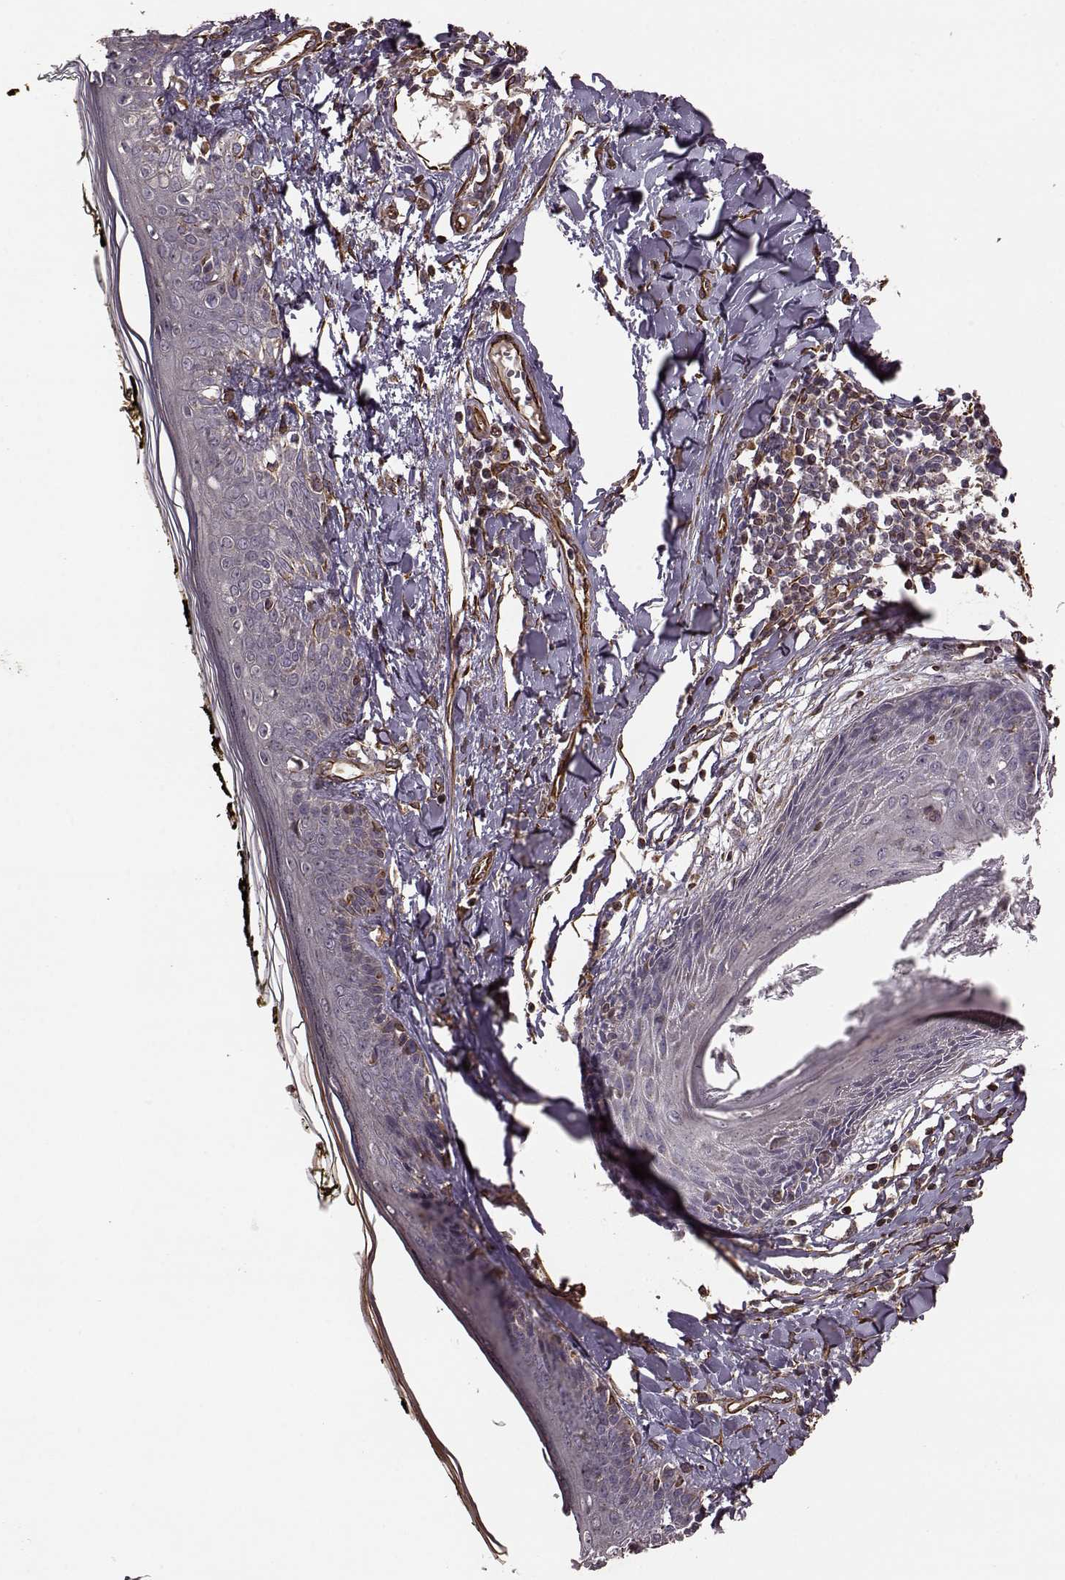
{"staining": {"intensity": "negative", "quantity": "none", "location": "none"}, "tissue": "skin", "cell_type": "Fibroblasts", "image_type": "normal", "snomed": [{"axis": "morphology", "description": "Normal tissue, NOS"}, {"axis": "topography", "description": "Skin"}], "caption": "High power microscopy image of an immunohistochemistry (IHC) image of normal skin, revealing no significant expression in fibroblasts.", "gene": "NTF3", "patient": {"sex": "male", "age": 76}}